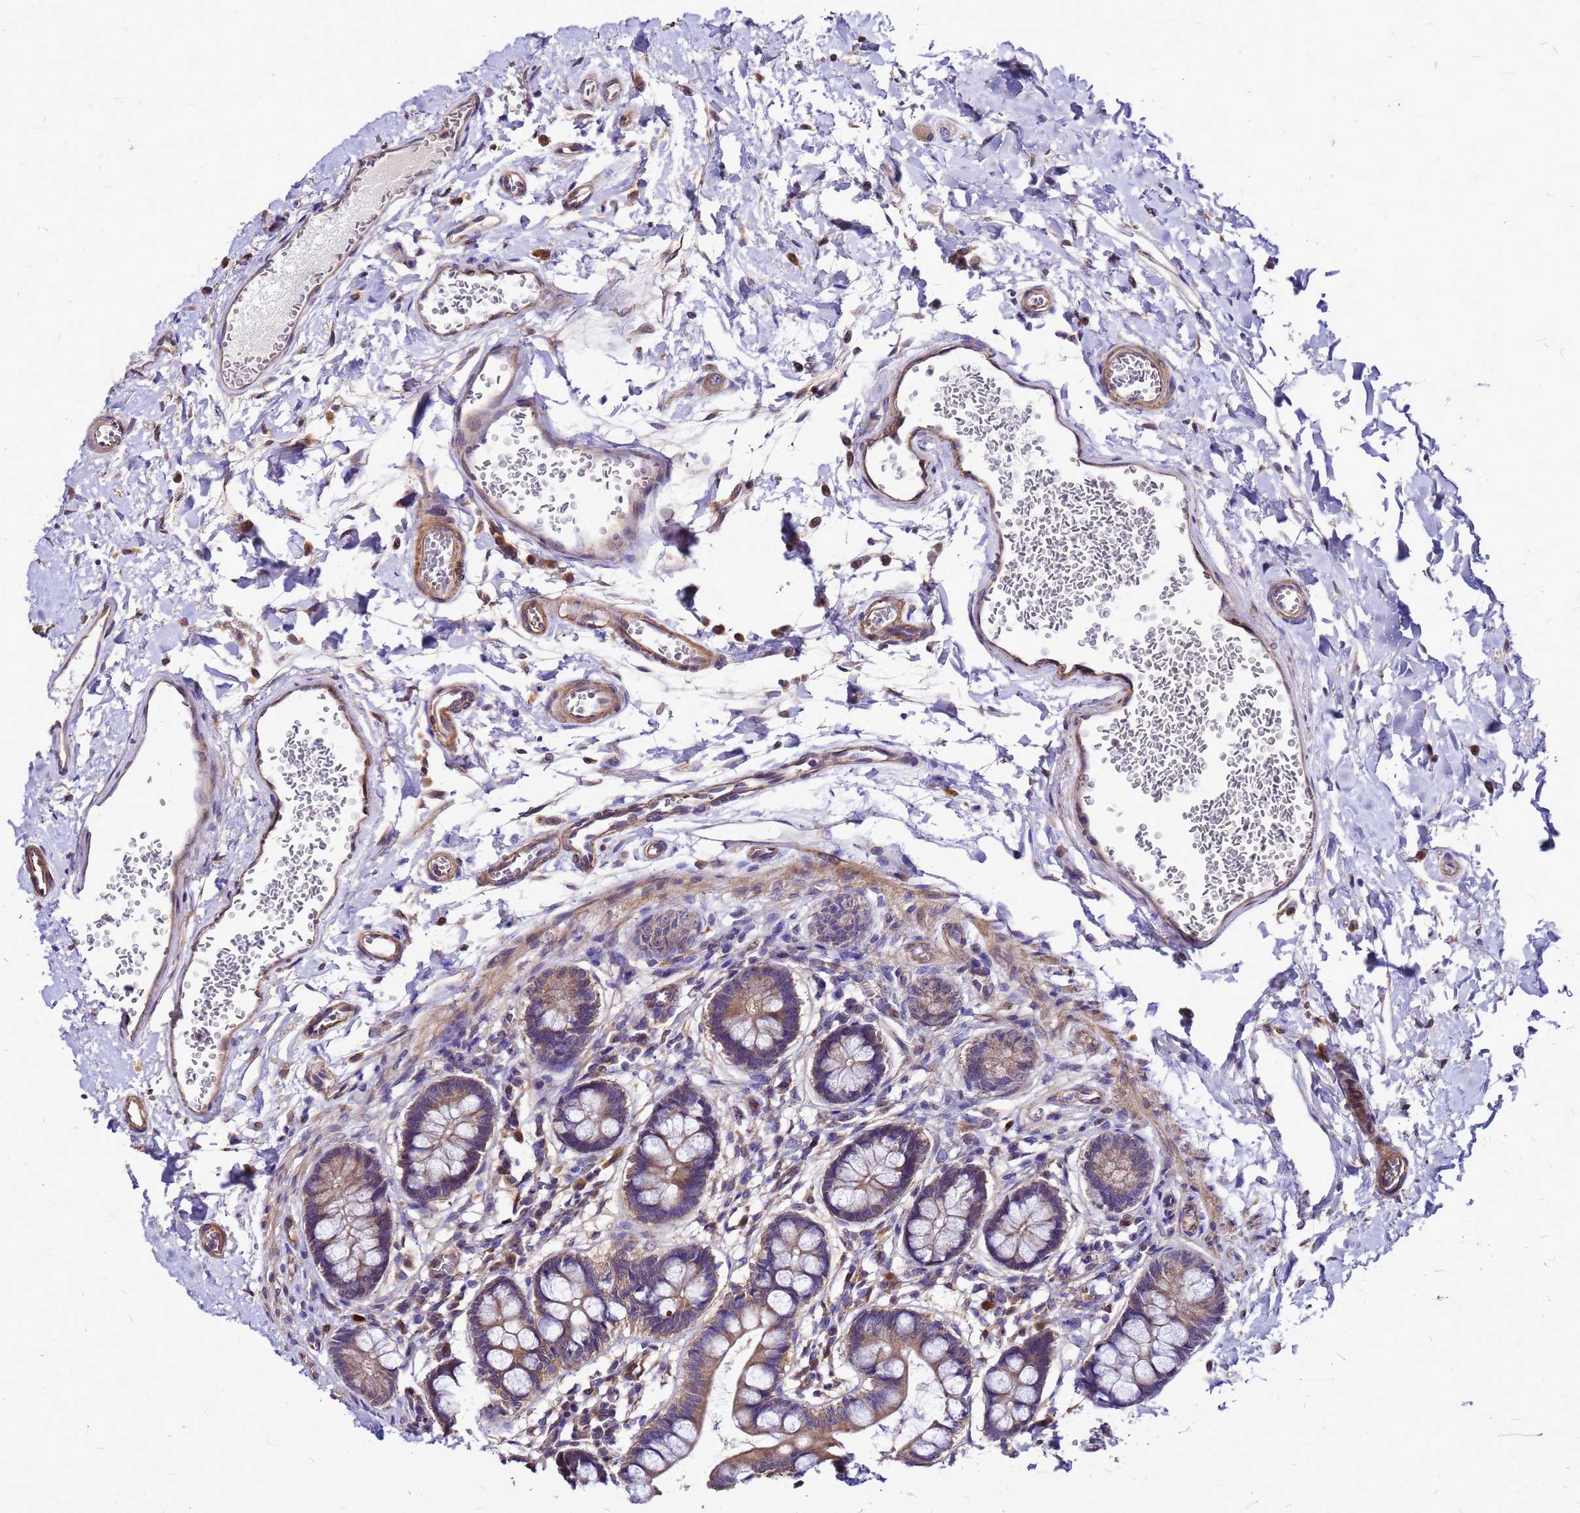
{"staining": {"intensity": "strong", "quantity": "25%-75%", "location": "cytoplasmic/membranous"}, "tissue": "small intestine", "cell_type": "Glandular cells", "image_type": "normal", "snomed": [{"axis": "morphology", "description": "Normal tissue, NOS"}, {"axis": "topography", "description": "Small intestine"}], "caption": "Glandular cells demonstrate strong cytoplasmic/membranous positivity in about 25%-75% of cells in normal small intestine.", "gene": "DUSP23", "patient": {"sex": "male", "age": 52}}